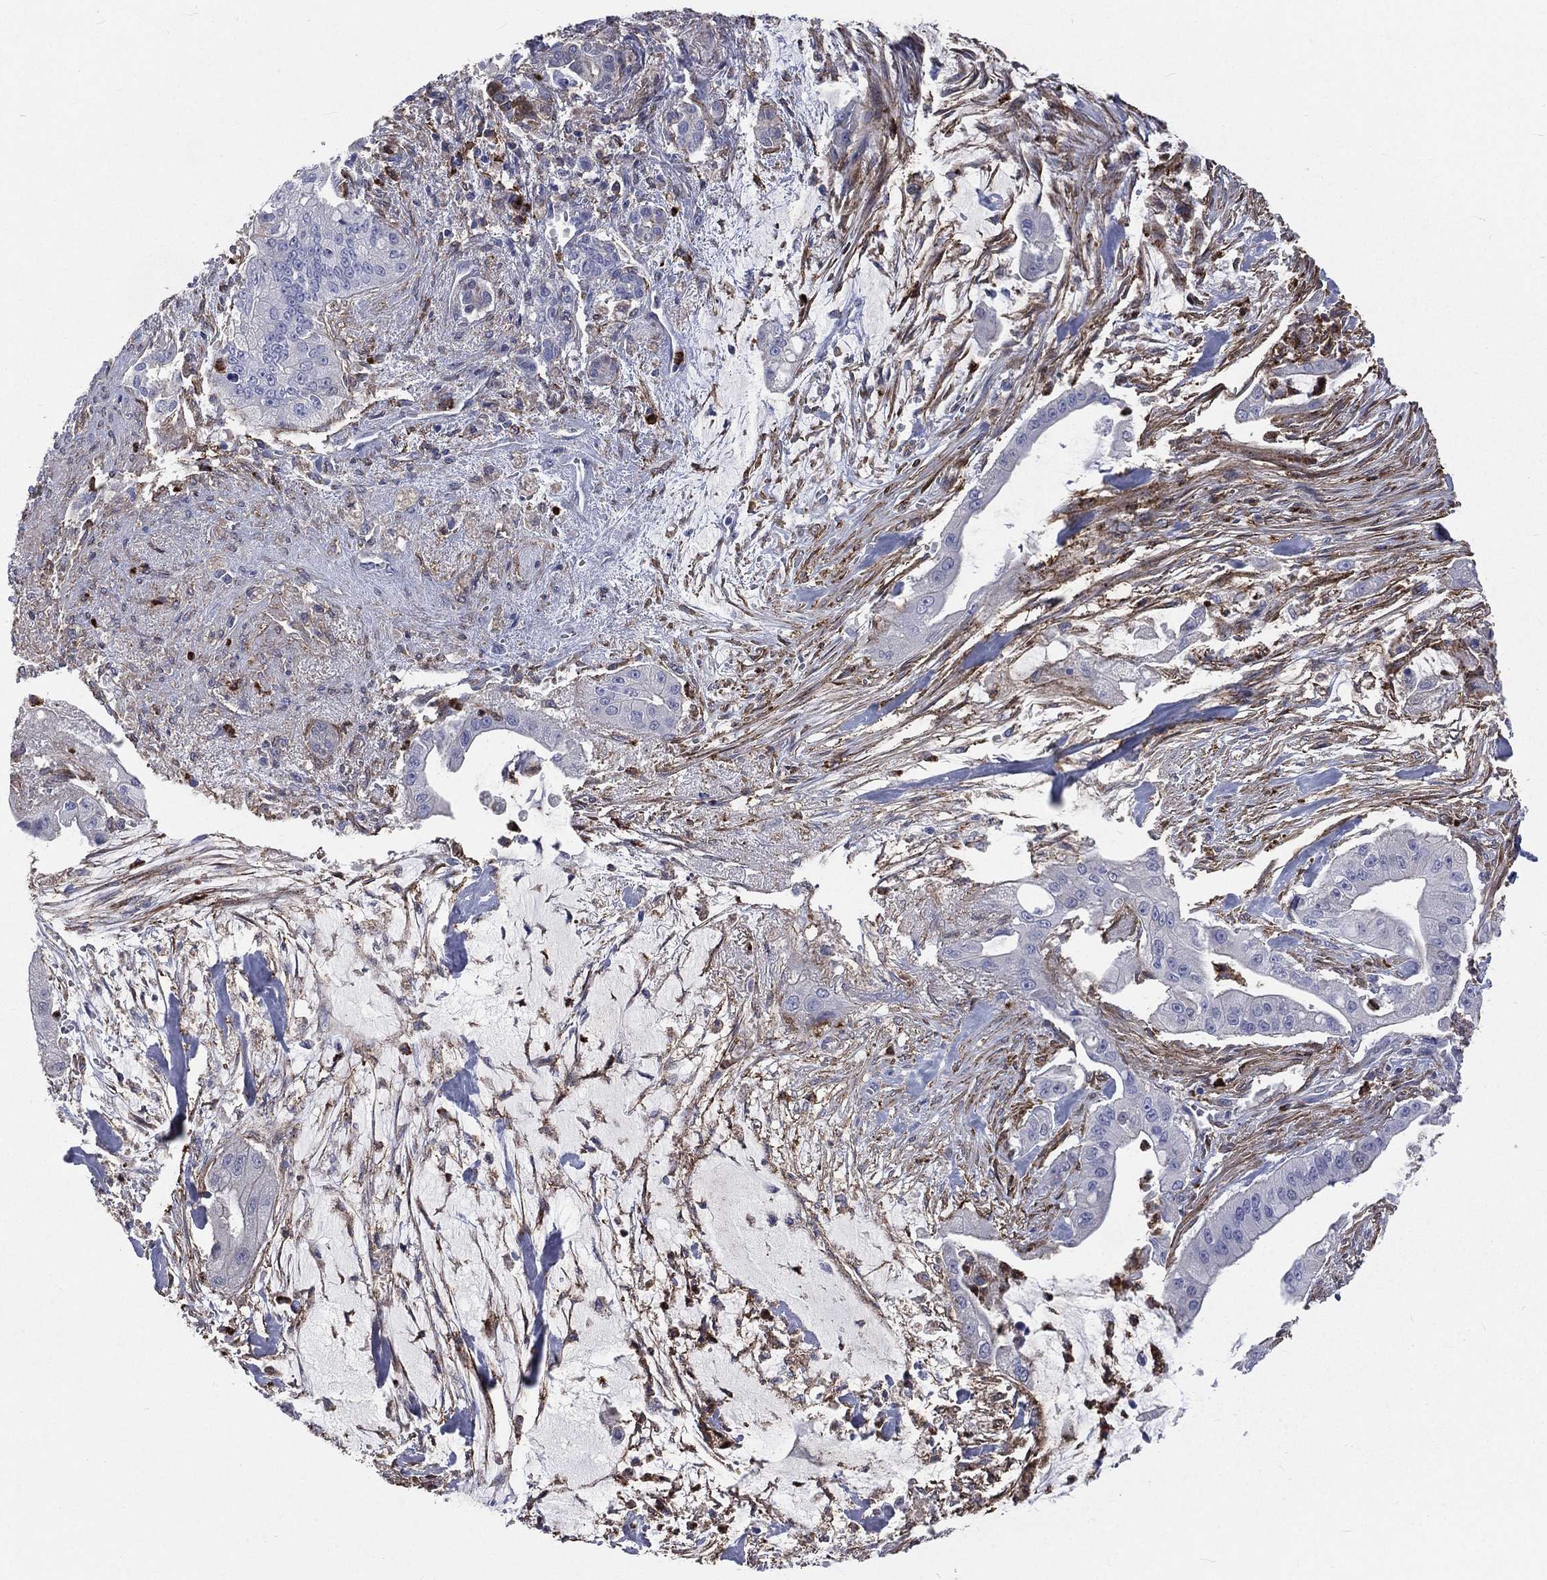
{"staining": {"intensity": "negative", "quantity": "none", "location": "none"}, "tissue": "pancreatic cancer", "cell_type": "Tumor cells", "image_type": "cancer", "snomed": [{"axis": "morphology", "description": "Normal tissue, NOS"}, {"axis": "morphology", "description": "Inflammation, NOS"}, {"axis": "morphology", "description": "Adenocarcinoma, NOS"}, {"axis": "topography", "description": "Pancreas"}], "caption": "Tumor cells are negative for brown protein staining in adenocarcinoma (pancreatic).", "gene": "BASP1", "patient": {"sex": "male", "age": 57}}